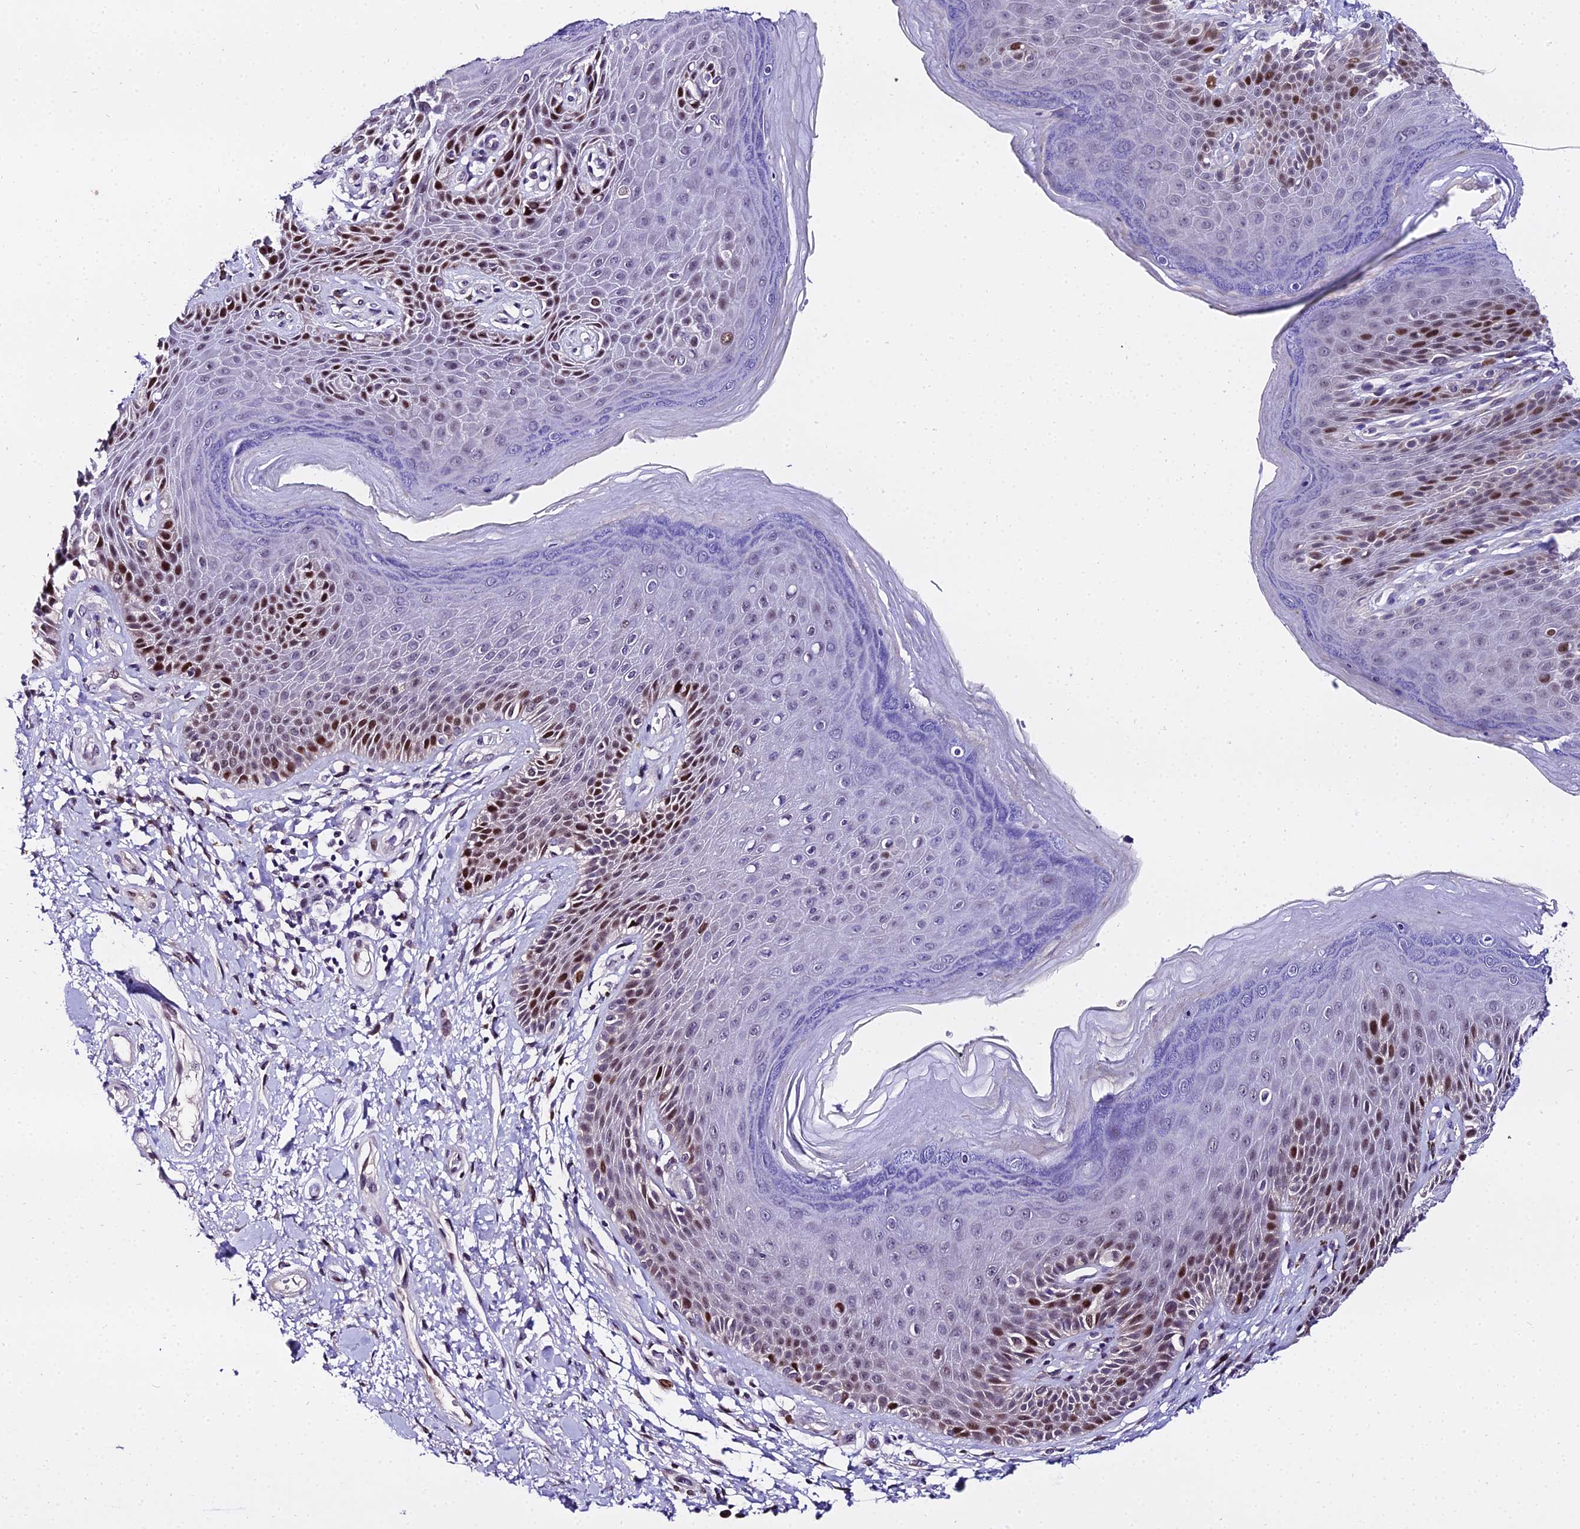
{"staining": {"intensity": "strong", "quantity": "<25%", "location": "cytoplasmic/membranous,nuclear"}, "tissue": "skin", "cell_type": "Epidermal cells", "image_type": "normal", "snomed": [{"axis": "morphology", "description": "Normal tissue, NOS"}, {"axis": "topography", "description": "Anal"}], "caption": "Skin stained with a brown dye reveals strong cytoplasmic/membranous,nuclear positive expression in about <25% of epidermal cells.", "gene": "TRIML2", "patient": {"sex": "female", "age": 89}}